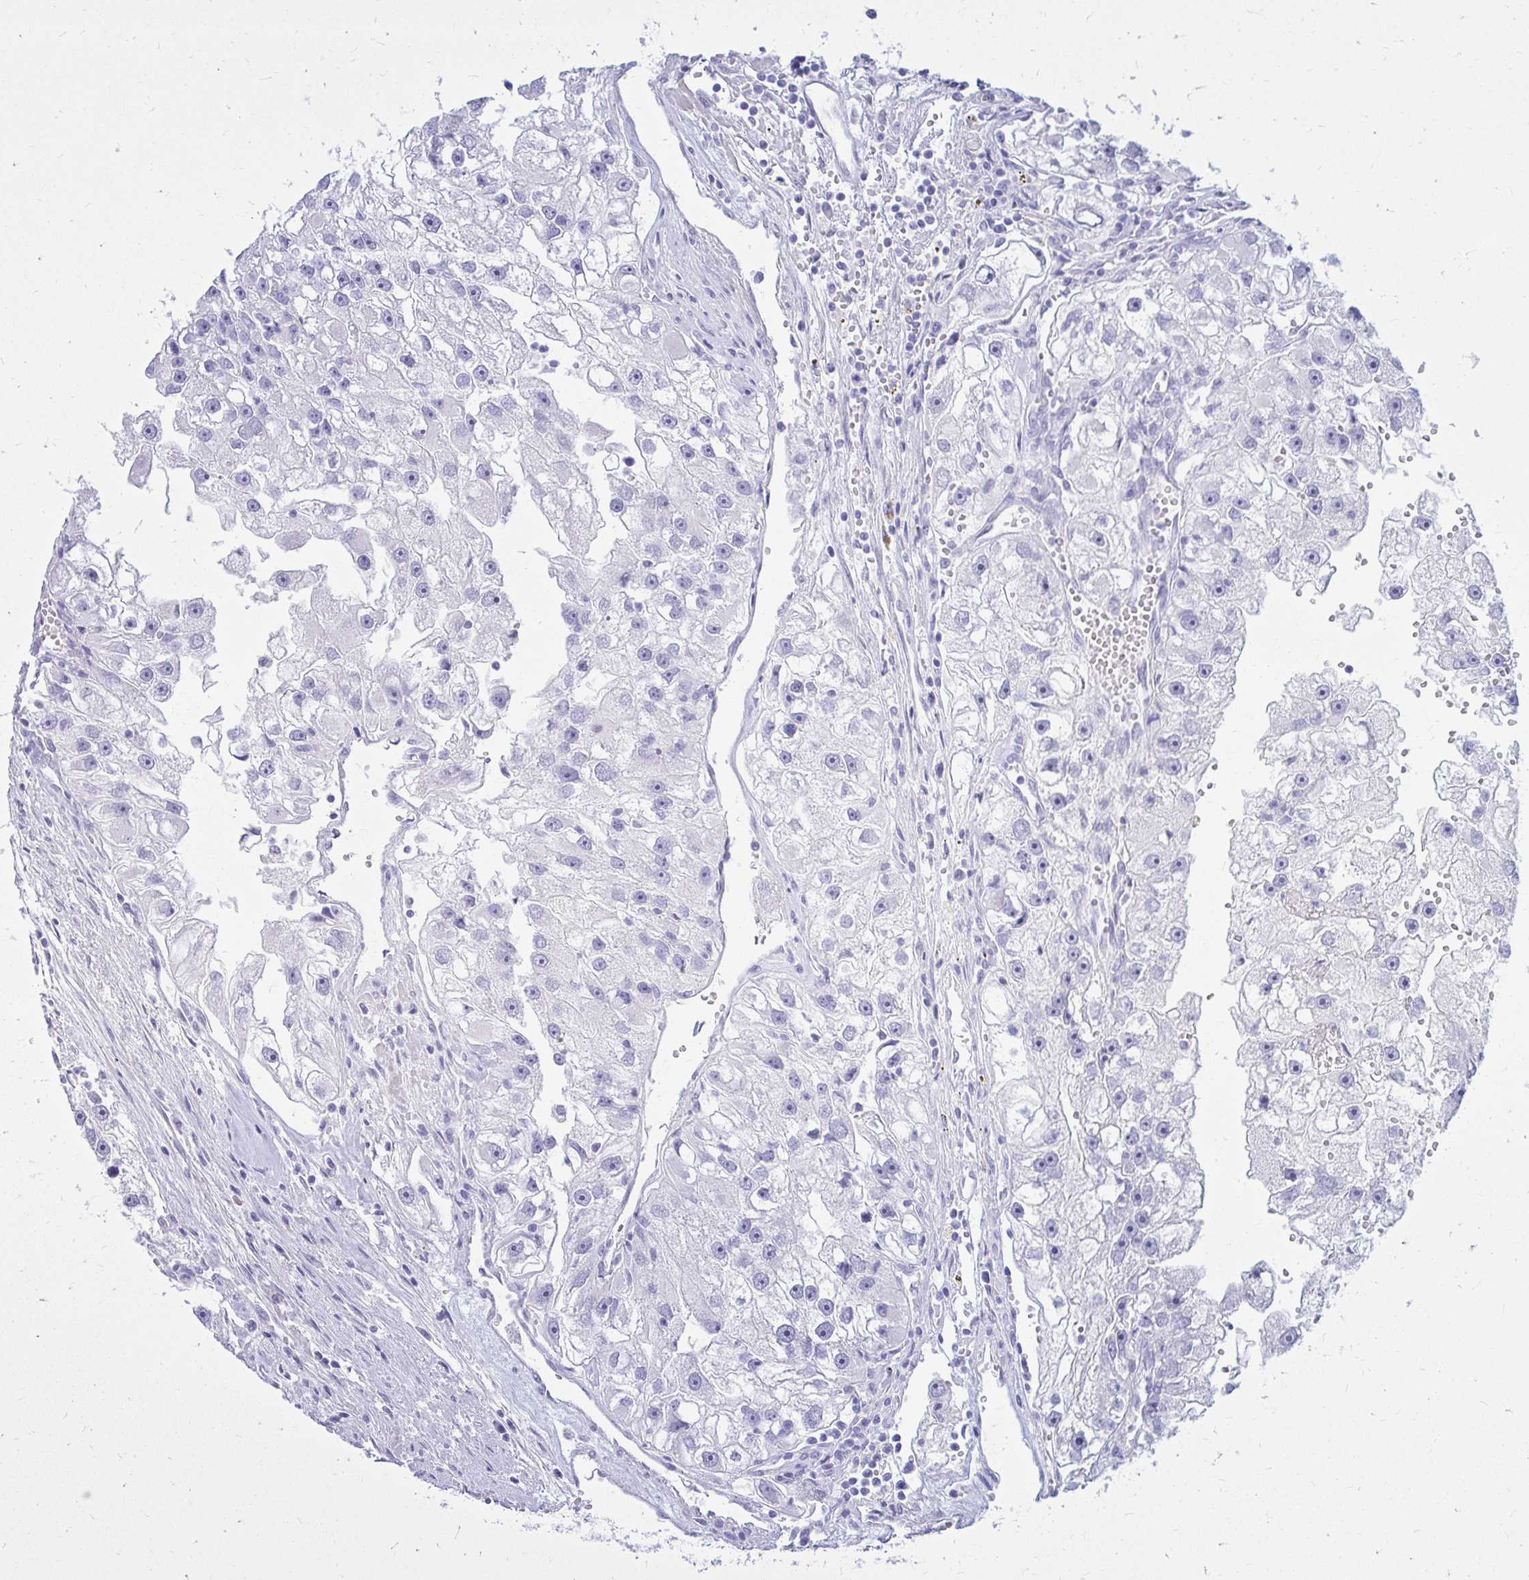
{"staining": {"intensity": "negative", "quantity": "none", "location": "none"}, "tissue": "renal cancer", "cell_type": "Tumor cells", "image_type": "cancer", "snomed": [{"axis": "morphology", "description": "Adenocarcinoma, NOS"}, {"axis": "topography", "description": "Kidney"}], "caption": "Adenocarcinoma (renal) was stained to show a protein in brown. There is no significant positivity in tumor cells.", "gene": "NANOGNB", "patient": {"sex": "male", "age": 63}}